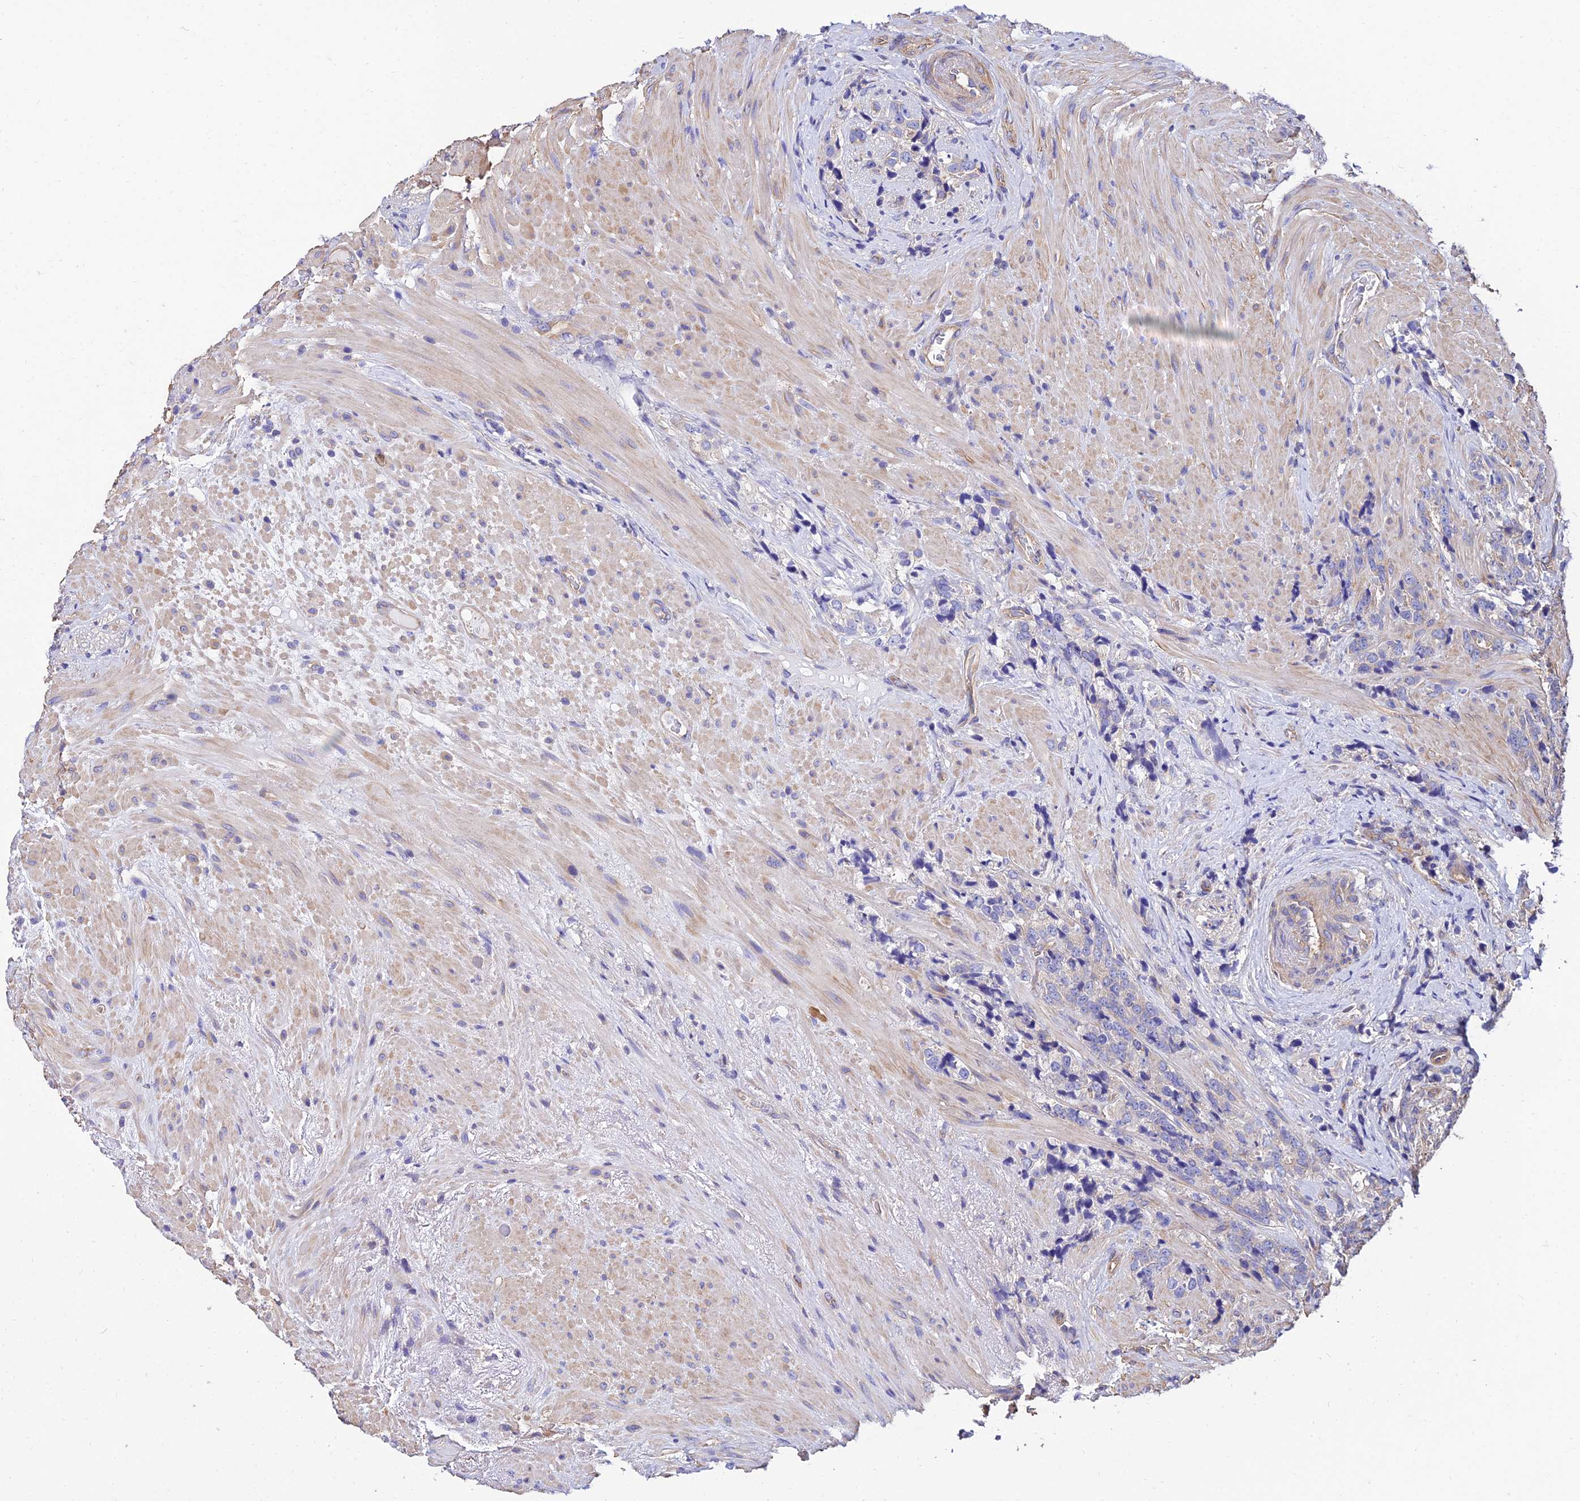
{"staining": {"intensity": "negative", "quantity": "none", "location": "none"}, "tissue": "prostate cancer", "cell_type": "Tumor cells", "image_type": "cancer", "snomed": [{"axis": "morphology", "description": "Adenocarcinoma, High grade"}, {"axis": "topography", "description": "Prostate"}], "caption": "IHC histopathology image of human prostate cancer (high-grade adenocarcinoma) stained for a protein (brown), which demonstrates no staining in tumor cells.", "gene": "CALM2", "patient": {"sex": "male", "age": 74}}